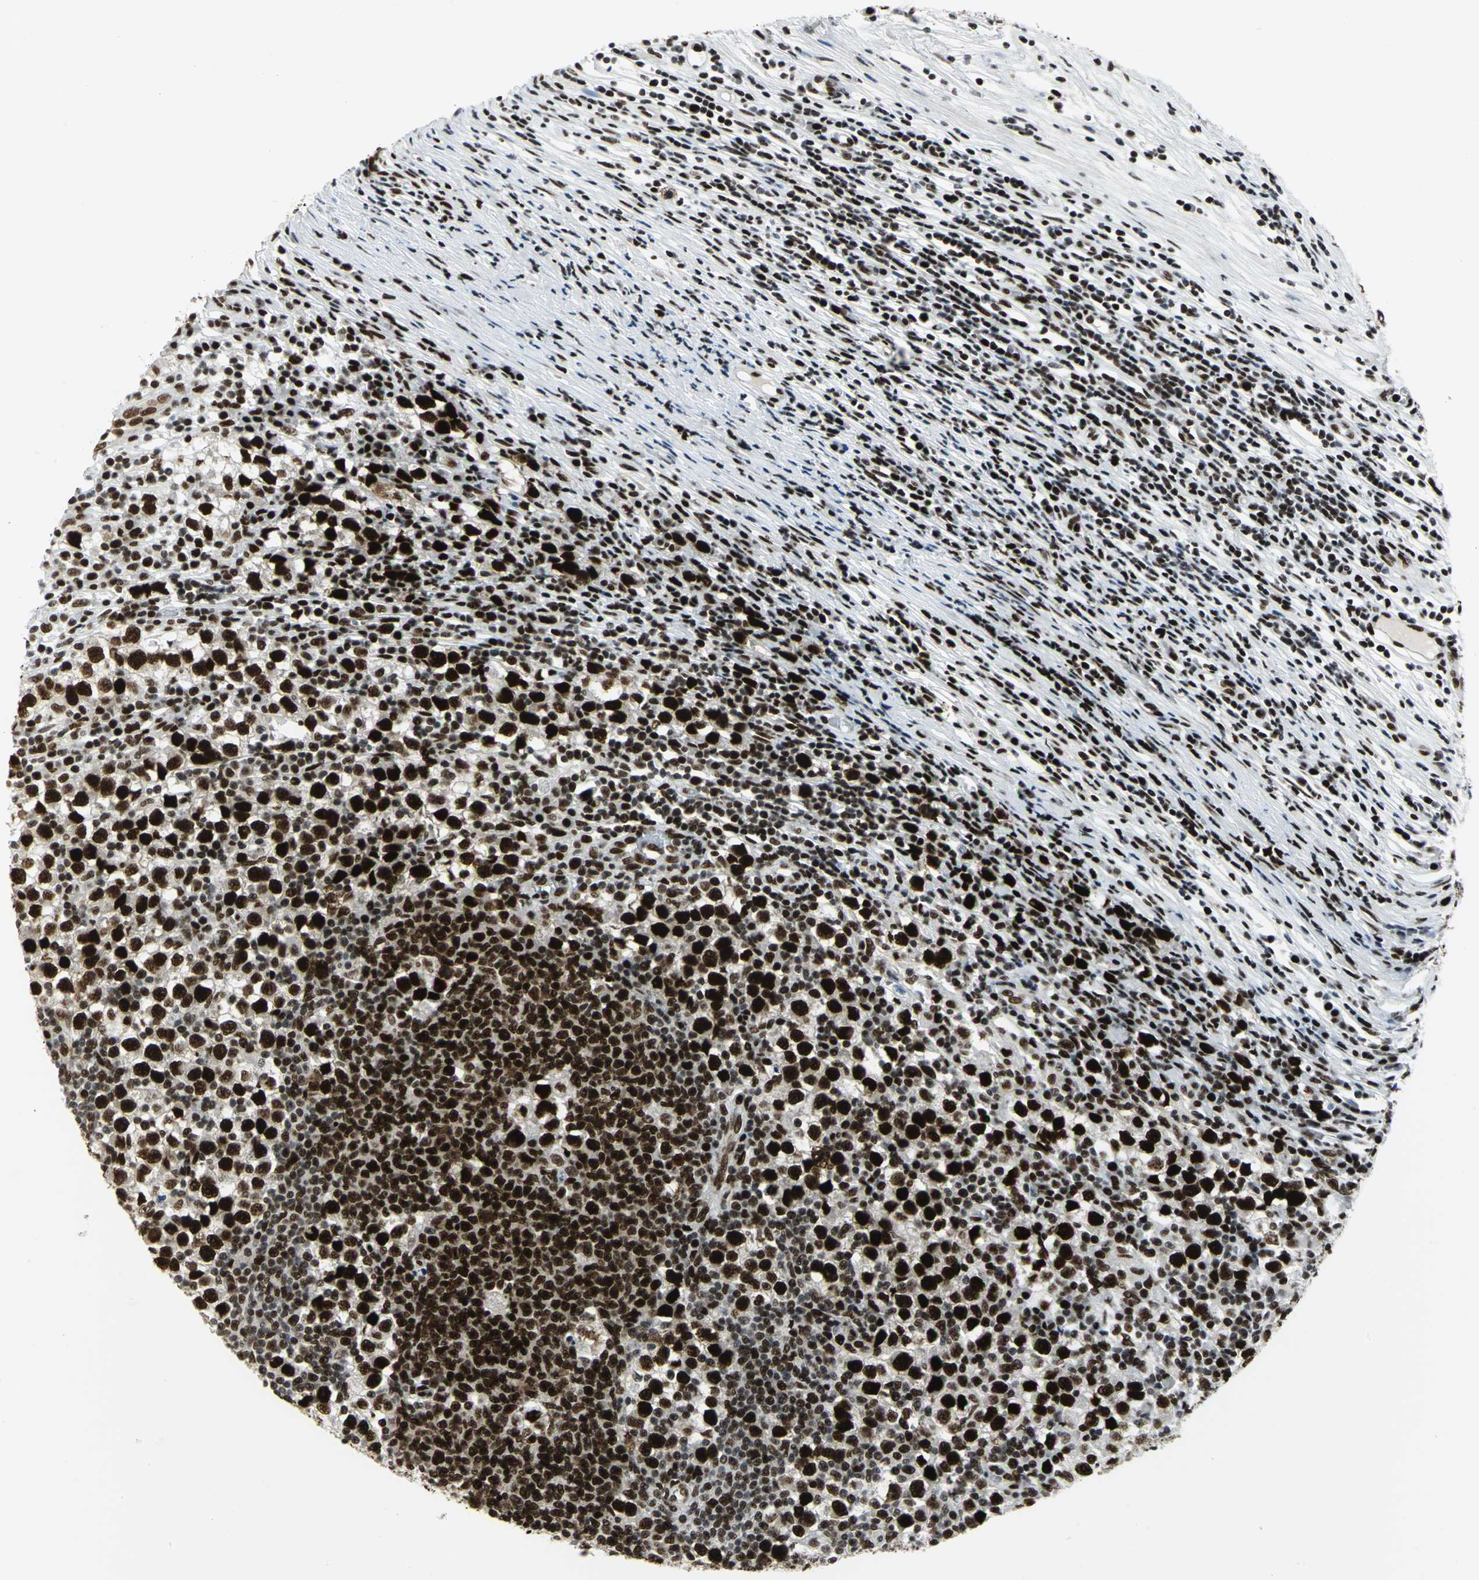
{"staining": {"intensity": "strong", "quantity": ">75%", "location": "nuclear"}, "tissue": "testis cancer", "cell_type": "Tumor cells", "image_type": "cancer", "snomed": [{"axis": "morphology", "description": "Seminoma, NOS"}, {"axis": "topography", "description": "Testis"}], "caption": "Protein analysis of seminoma (testis) tissue exhibits strong nuclear expression in approximately >75% of tumor cells.", "gene": "SMARCA4", "patient": {"sex": "male", "age": 65}}